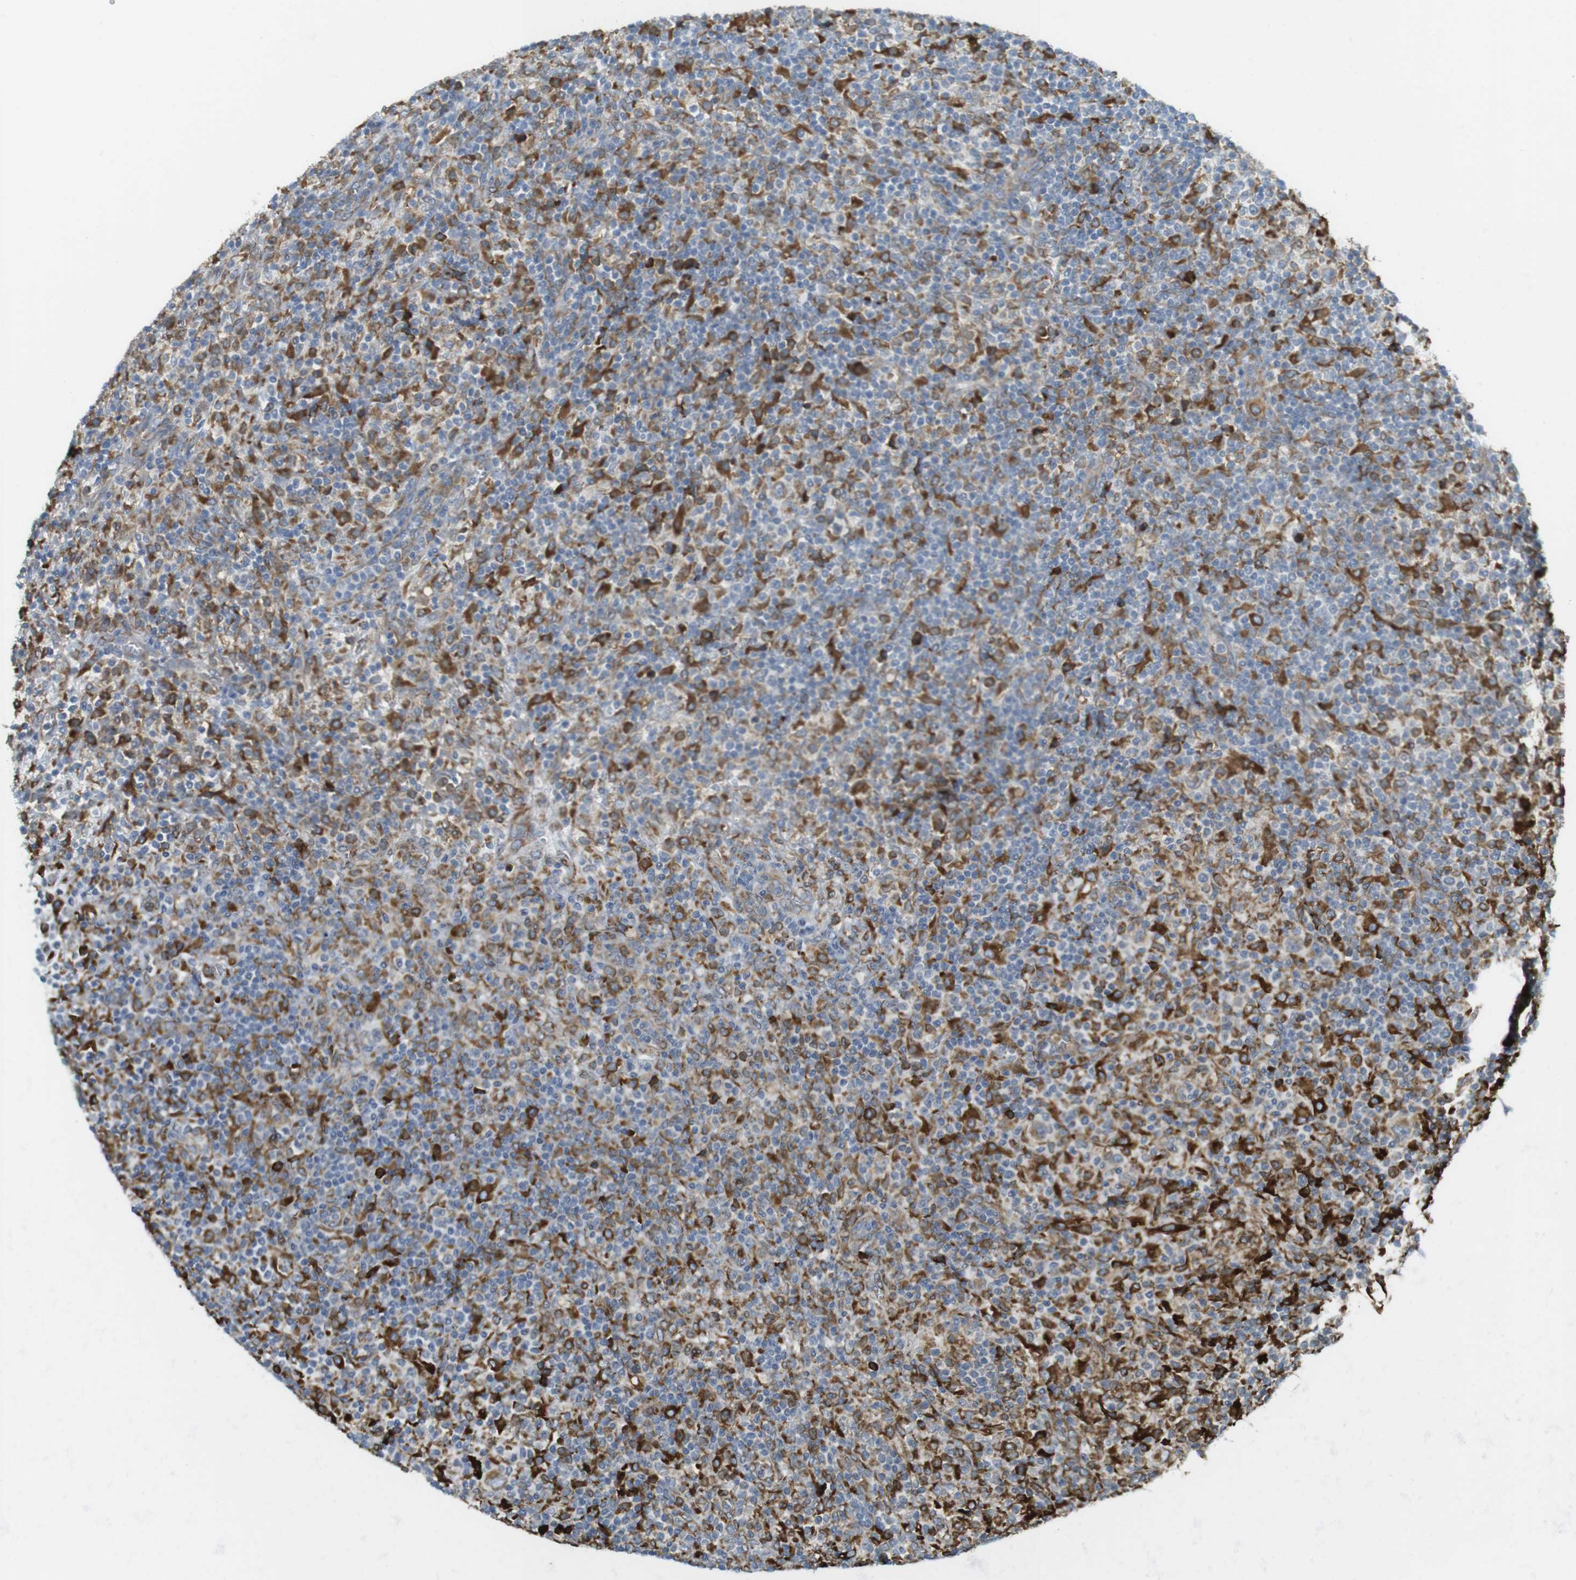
{"staining": {"intensity": "weak", "quantity": "25%-75%", "location": "cytoplasmic/membranous"}, "tissue": "lymphoma", "cell_type": "Tumor cells", "image_type": "cancer", "snomed": [{"axis": "morphology", "description": "Hodgkin's disease, NOS"}, {"axis": "topography", "description": "Lymph node"}], "caption": "The micrograph demonstrates staining of lymphoma, revealing weak cytoplasmic/membranous protein positivity (brown color) within tumor cells.", "gene": "MBOAT2", "patient": {"sex": "male", "age": 70}}